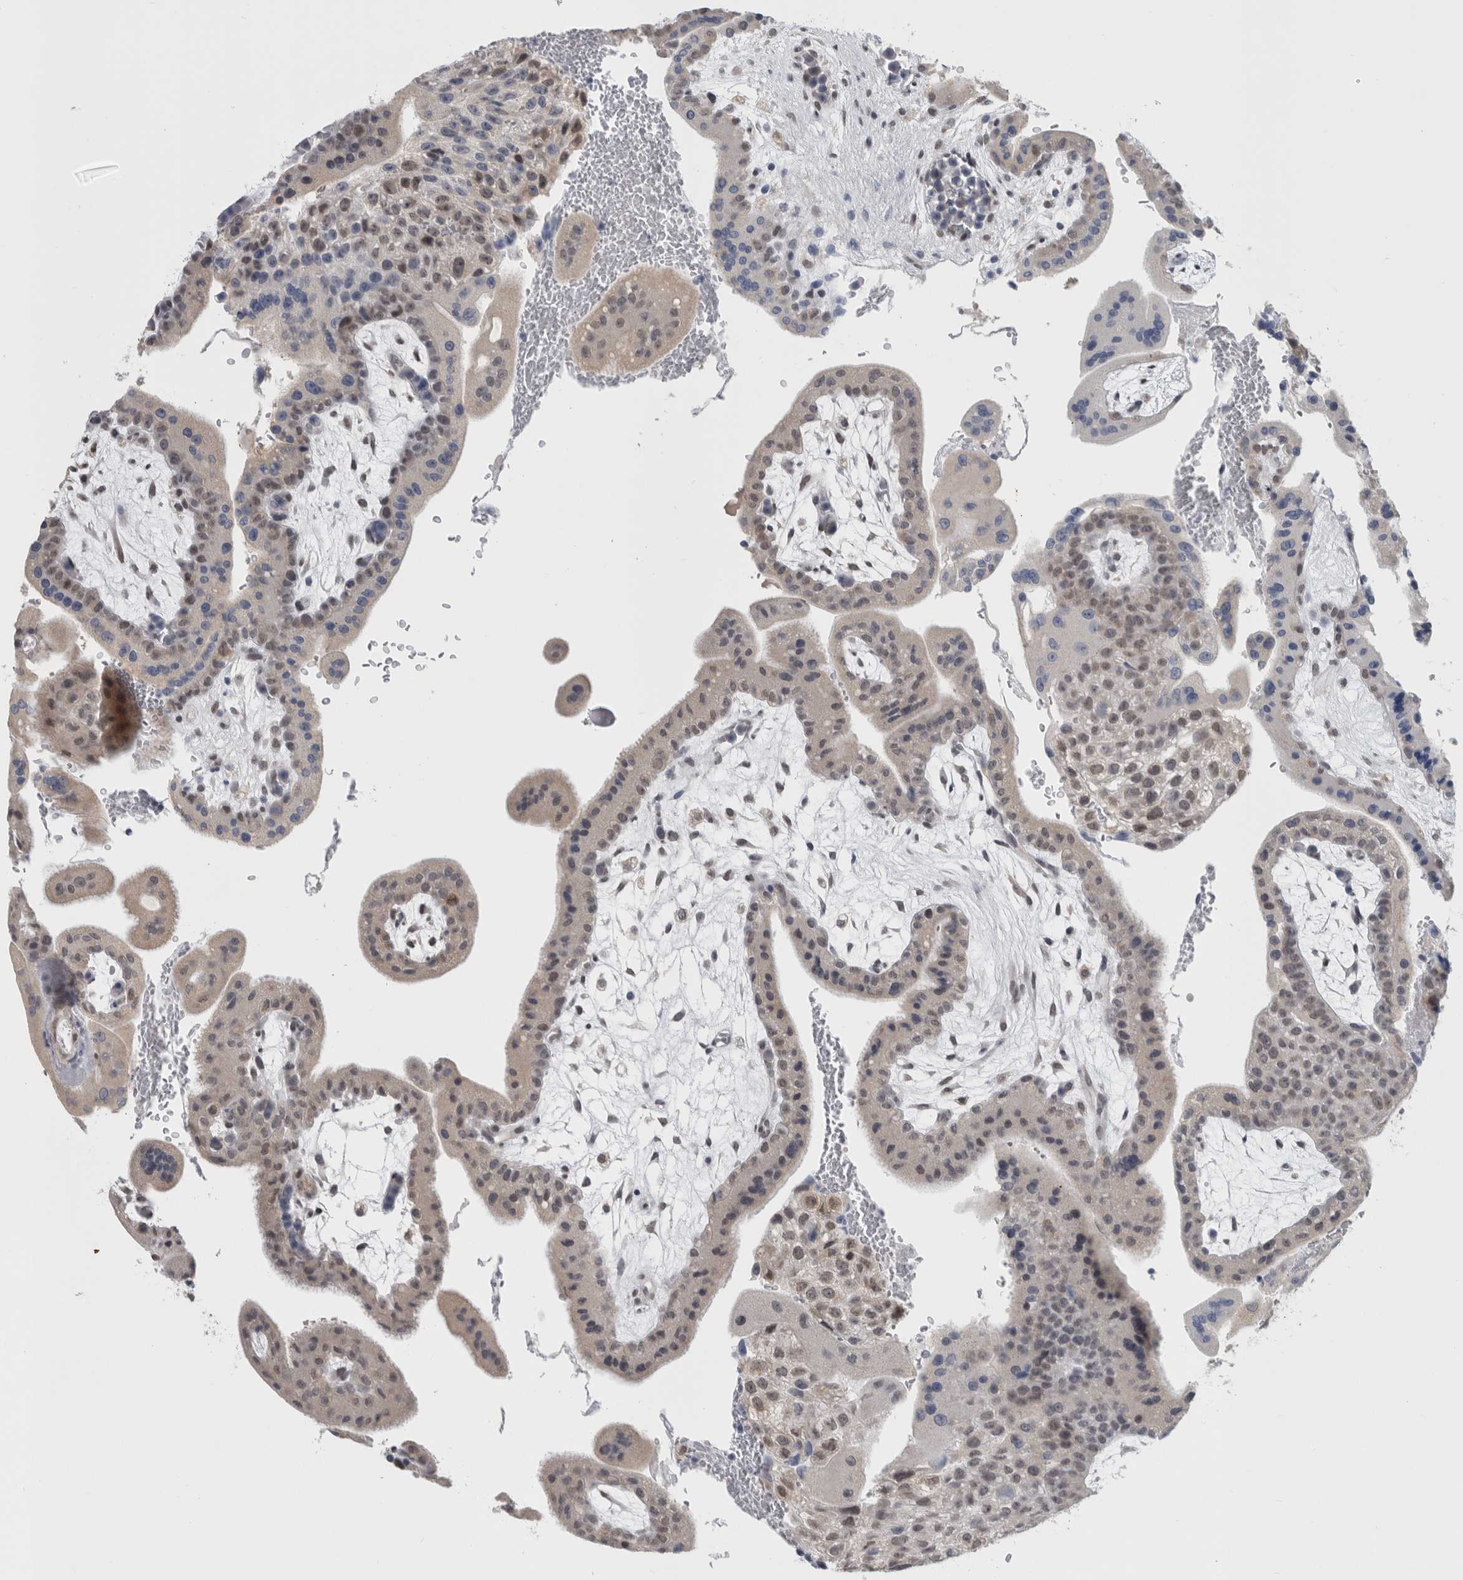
{"staining": {"intensity": "negative", "quantity": "none", "location": "none"}, "tissue": "placenta", "cell_type": "Decidual cells", "image_type": "normal", "snomed": [{"axis": "morphology", "description": "Normal tissue, NOS"}, {"axis": "topography", "description": "Placenta"}], "caption": "DAB immunohistochemical staining of normal human placenta displays no significant staining in decidual cells.", "gene": "TMEM242", "patient": {"sex": "female", "age": 35}}